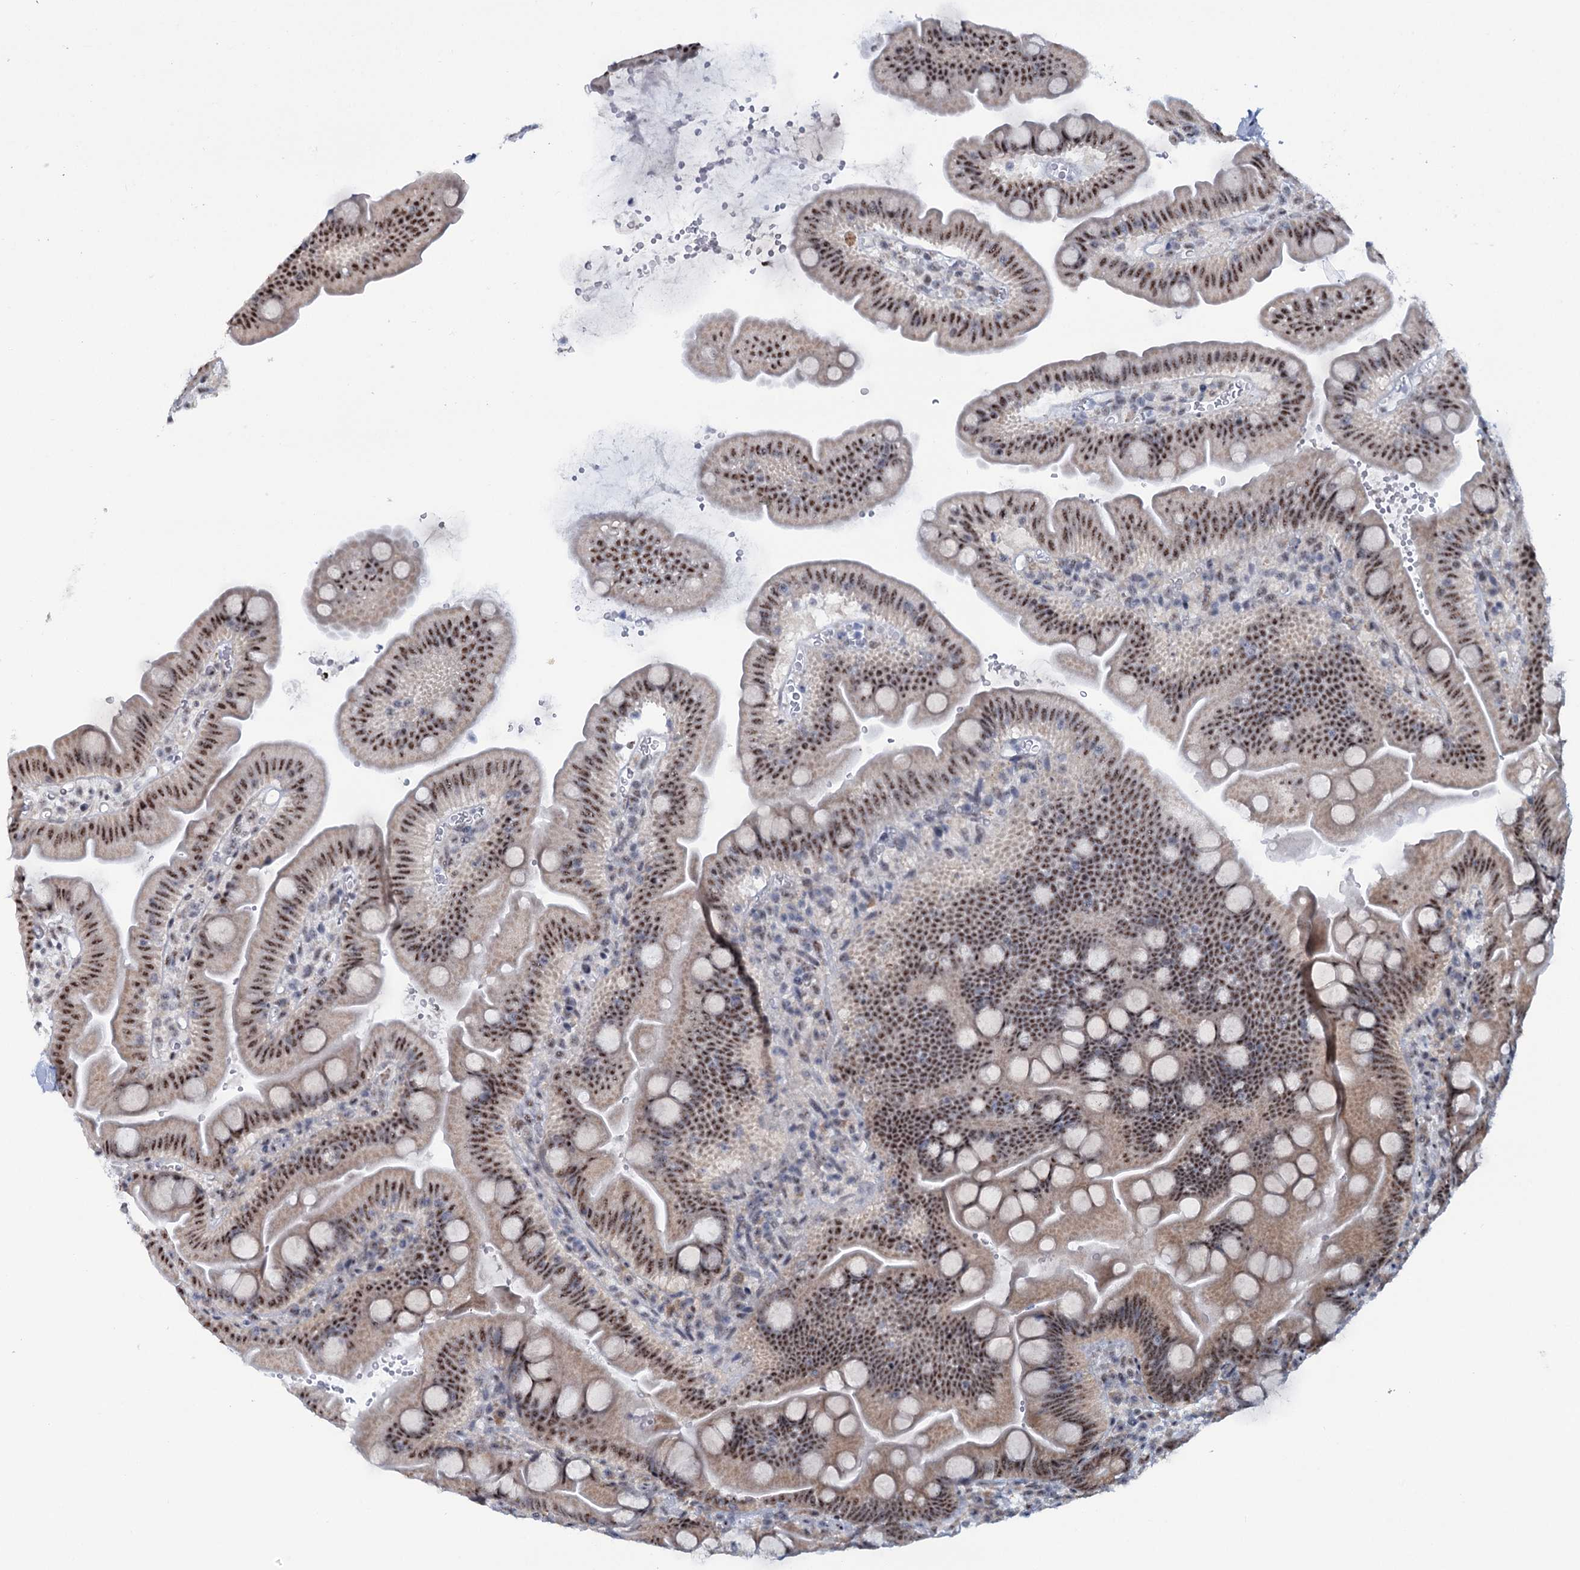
{"staining": {"intensity": "moderate", "quantity": ">75%", "location": "nuclear"}, "tissue": "small intestine", "cell_type": "Glandular cells", "image_type": "normal", "snomed": [{"axis": "morphology", "description": "Normal tissue, NOS"}, {"axis": "topography", "description": "Small intestine"}], "caption": "The histopathology image exhibits staining of benign small intestine, revealing moderate nuclear protein staining (brown color) within glandular cells. (IHC, brightfield microscopy, high magnification).", "gene": "SREK1", "patient": {"sex": "female", "age": 68}}